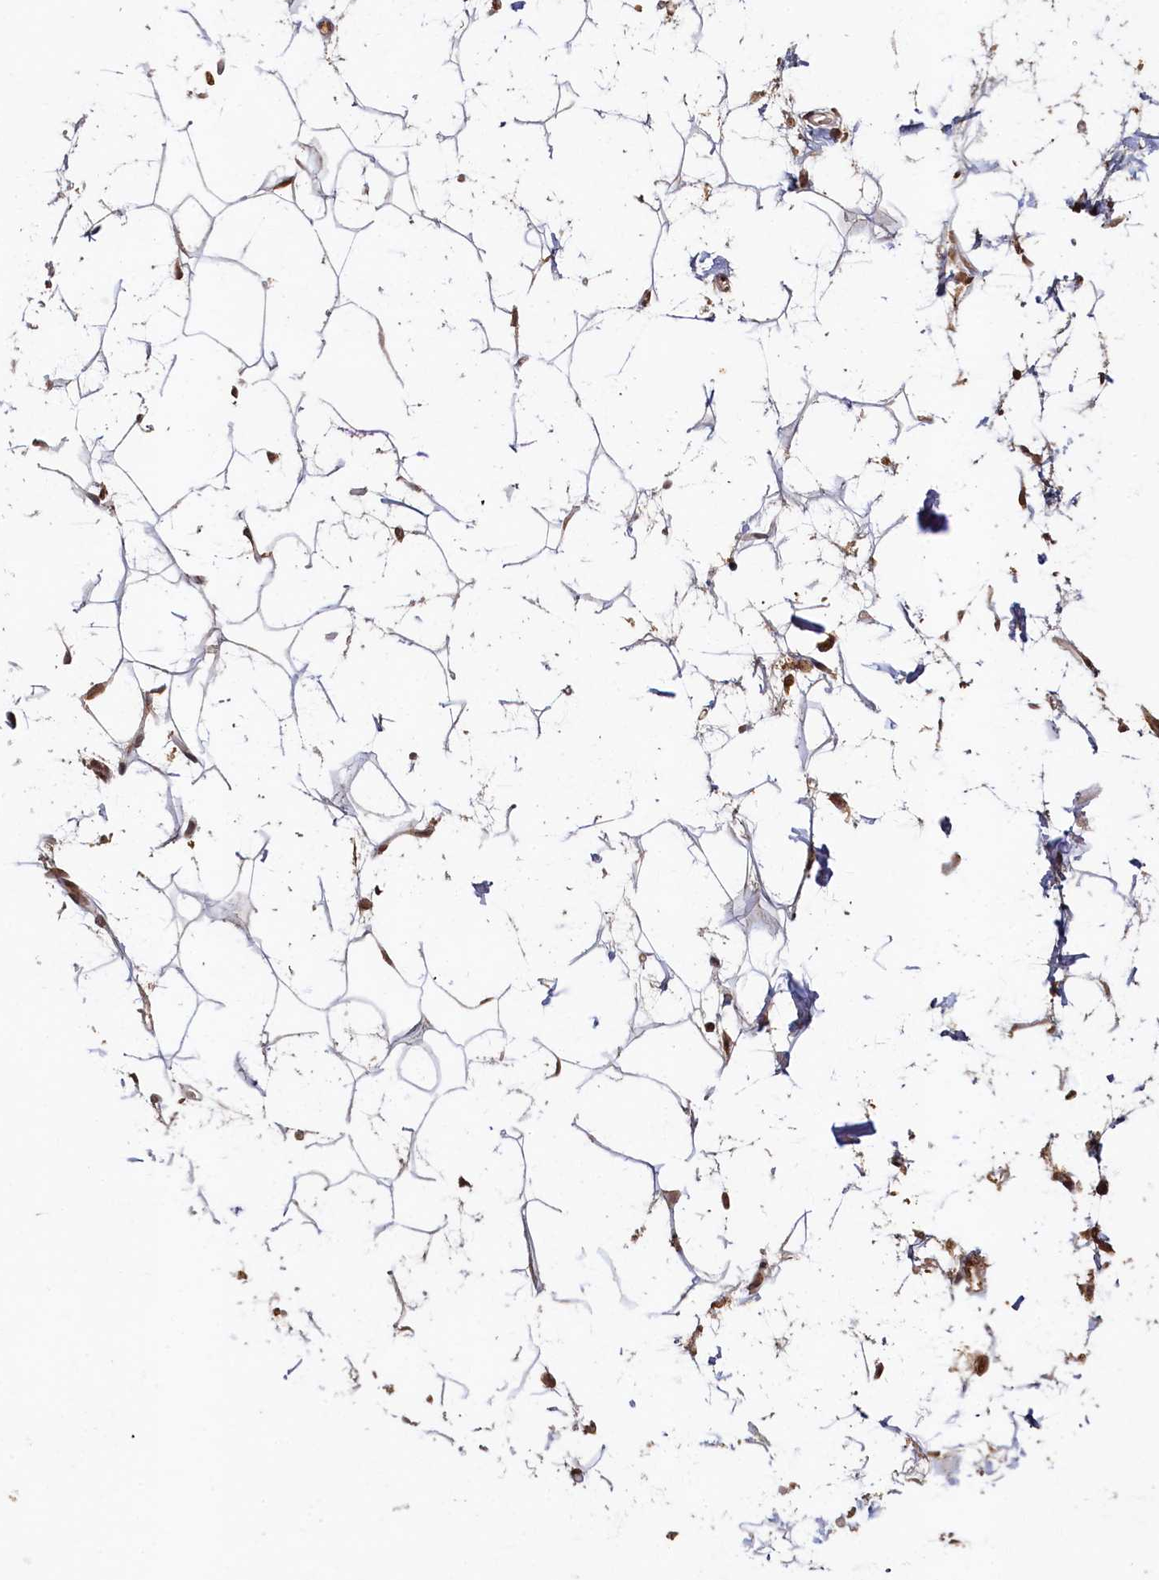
{"staining": {"intensity": "negative", "quantity": "none", "location": "none"}, "tissue": "adipose tissue", "cell_type": "Adipocytes", "image_type": "normal", "snomed": [{"axis": "morphology", "description": "Normal tissue, NOS"}, {"axis": "topography", "description": "Breast"}], "caption": "High power microscopy micrograph of an immunohistochemistry photomicrograph of unremarkable adipose tissue, revealing no significant positivity in adipocytes.", "gene": "CKAP2L", "patient": {"sex": "female", "age": 26}}